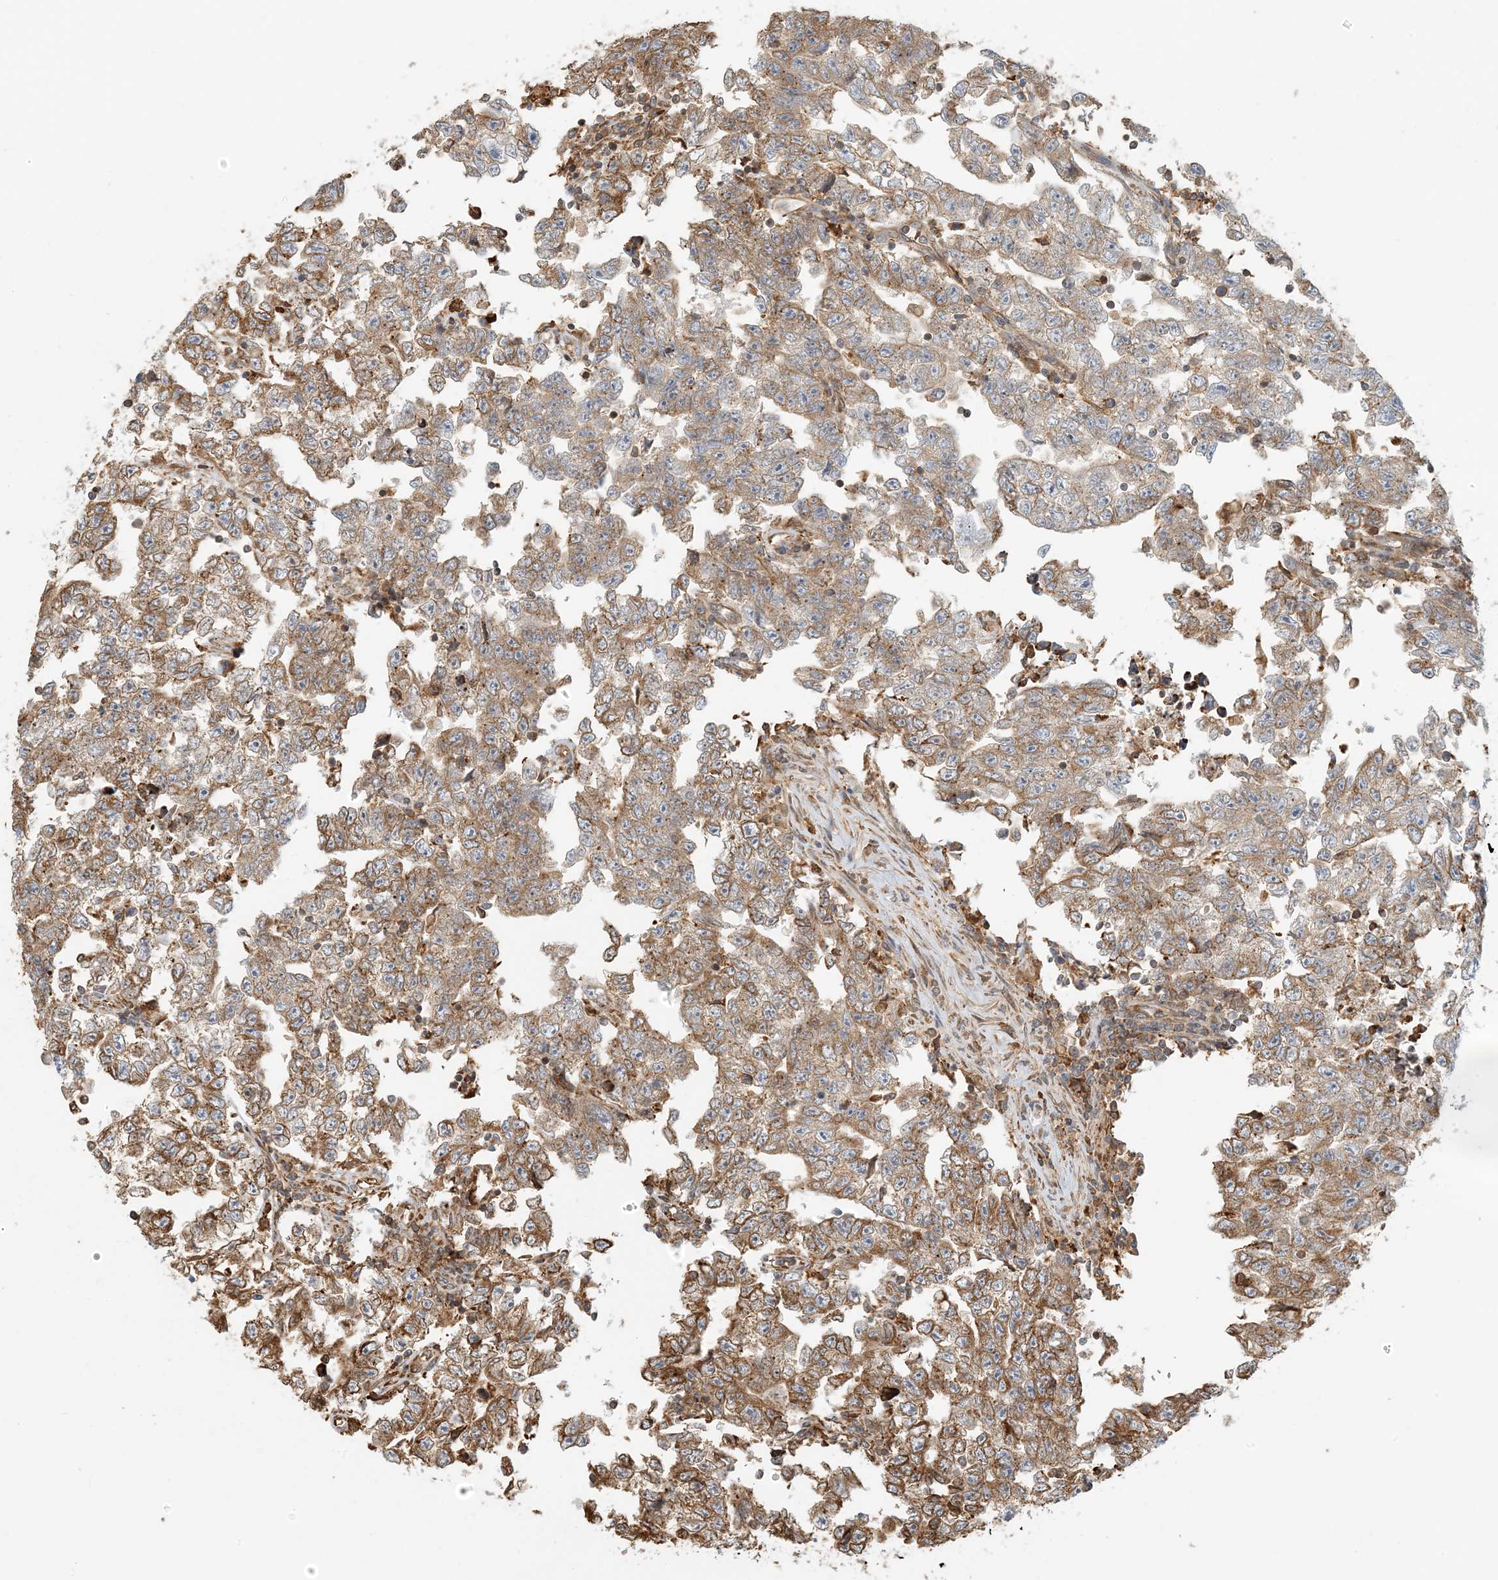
{"staining": {"intensity": "moderate", "quantity": "25%-75%", "location": "cytoplasmic/membranous"}, "tissue": "testis cancer", "cell_type": "Tumor cells", "image_type": "cancer", "snomed": [{"axis": "morphology", "description": "Carcinoma, Embryonal, NOS"}, {"axis": "topography", "description": "Testis"}], "caption": "Testis embryonal carcinoma stained with a protein marker shows moderate staining in tumor cells.", "gene": "HNMT", "patient": {"sex": "male", "age": 25}}